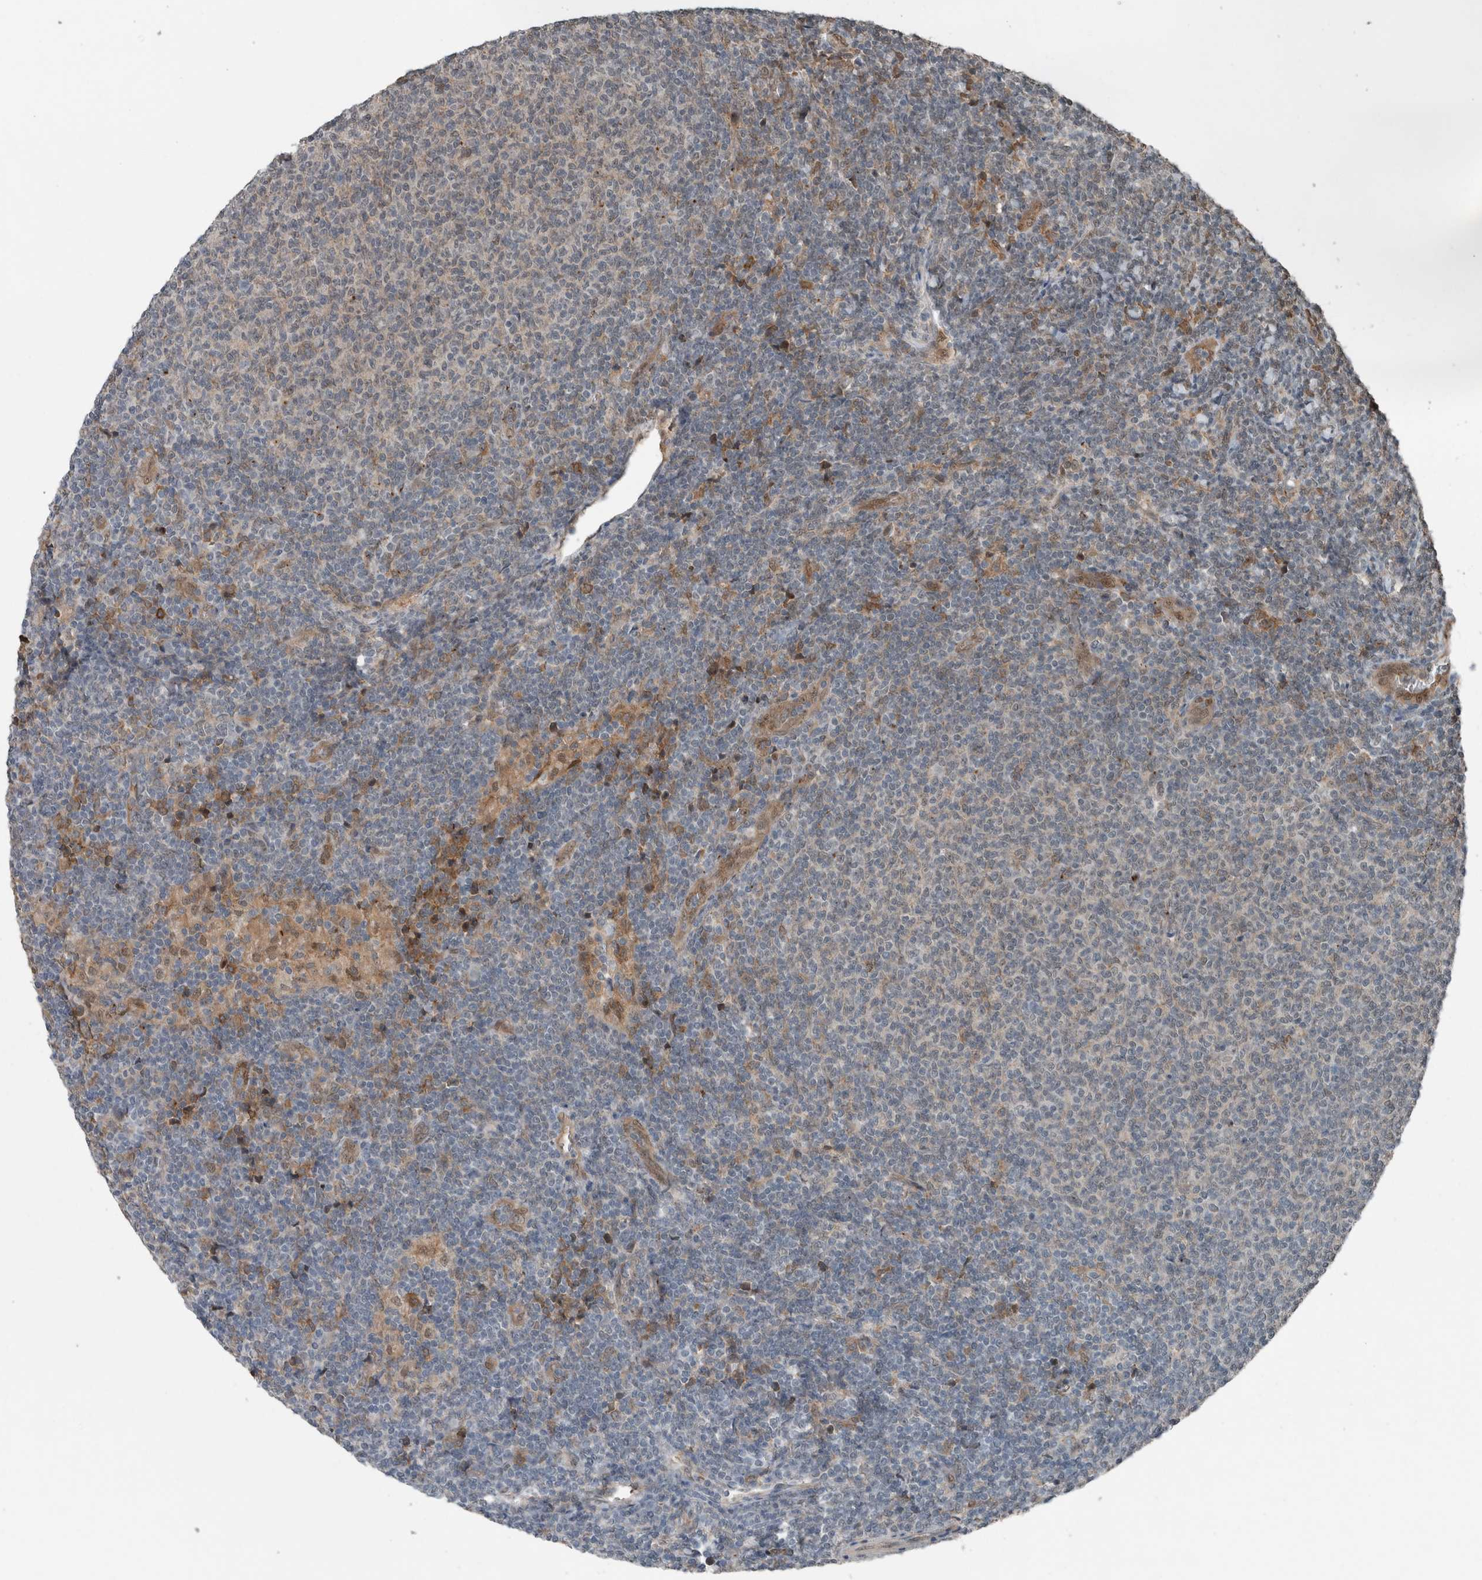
{"staining": {"intensity": "negative", "quantity": "none", "location": "none"}, "tissue": "lymphoma", "cell_type": "Tumor cells", "image_type": "cancer", "snomed": [{"axis": "morphology", "description": "Malignant lymphoma, non-Hodgkin's type, Low grade"}, {"axis": "topography", "description": "Lymph node"}], "caption": "An immunohistochemistry (IHC) photomicrograph of lymphoma is shown. There is no staining in tumor cells of lymphoma.", "gene": "MYO1E", "patient": {"sex": "male", "age": 66}}